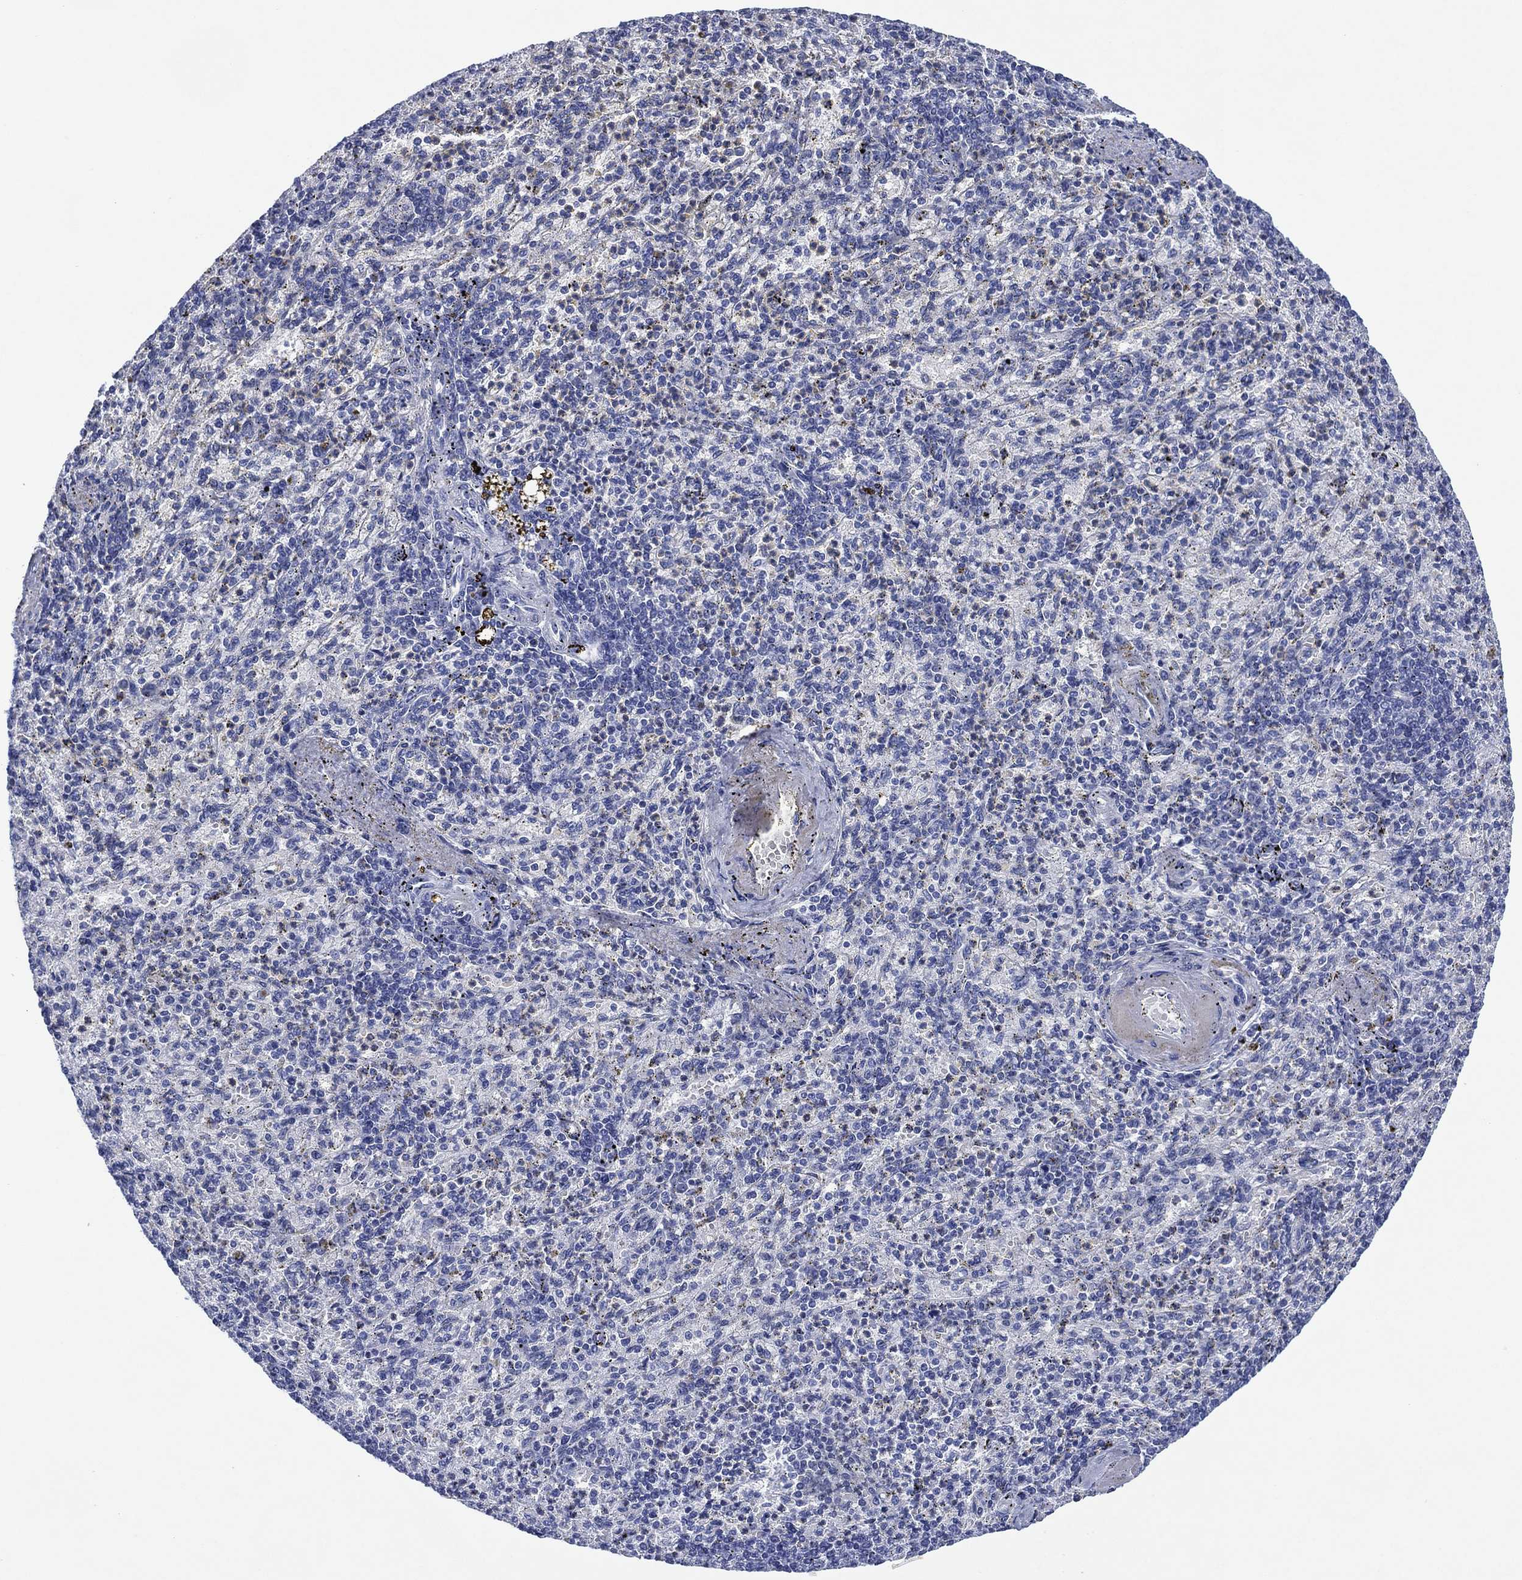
{"staining": {"intensity": "negative", "quantity": "none", "location": "none"}, "tissue": "spleen", "cell_type": "Cells in red pulp", "image_type": "normal", "snomed": [{"axis": "morphology", "description": "Normal tissue, NOS"}, {"axis": "topography", "description": "Spleen"}], "caption": "An image of human spleen is negative for staining in cells in red pulp. Brightfield microscopy of IHC stained with DAB (brown) and hematoxylin (blue), captured at high magnification.", "gene": "SIGLECL1", "patient": {"sex": "female", "age": 74}}